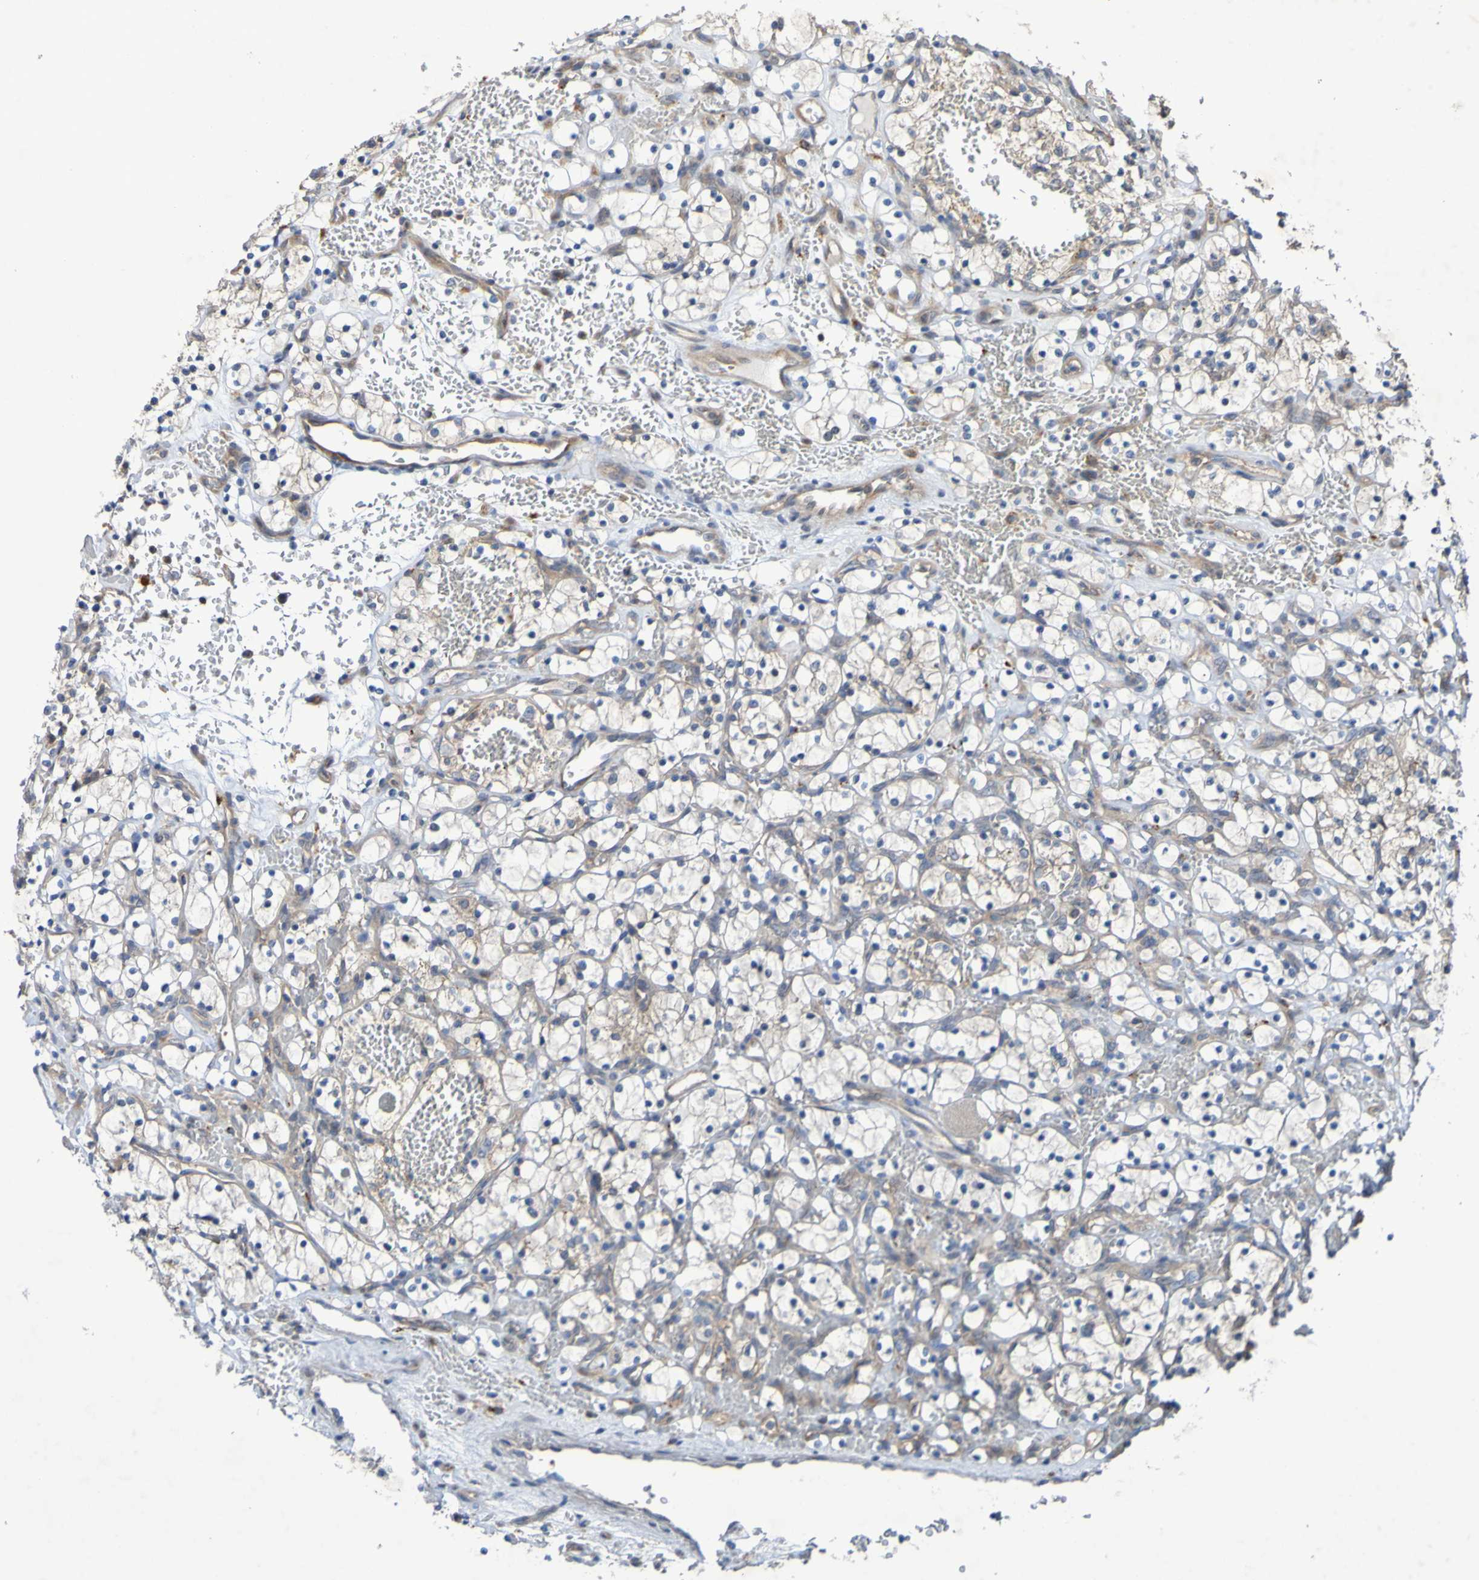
{"staining": {"intensity": "negative", "quantity": "none", "location": "none"}, "tissue": "renal cancer", "cell_type": "Tumor cells", "image_type": "cancer", "snomed": [{"axis": "morphology", "description": "Adenocarcinoma, NOS"}, {"axis": "topography", "description": "Kidney"}], "caption": "Histopathology image shows no protein expression in tumor cells of adenocarcinoma (renal) tissue.", "gene": "SDK1", "patient": {"sex": "female", "age": 69}}